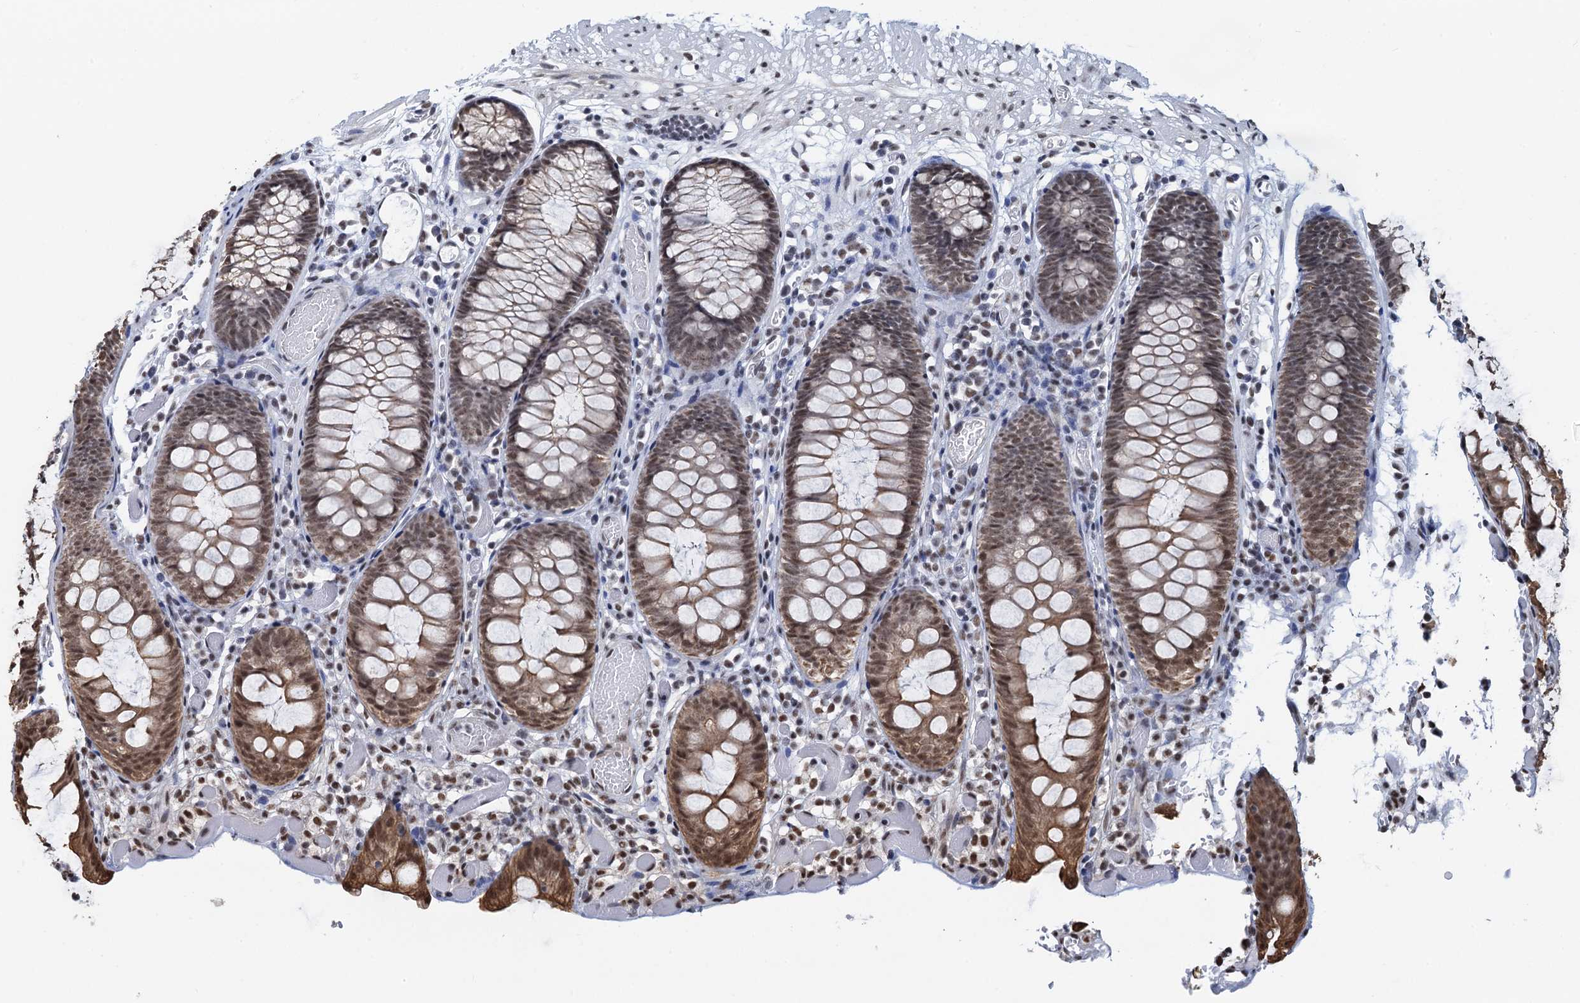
{"staining": {"intensity": "moderate", "quantity": ">75%", "location": "nuclear"}, "tissue": "colon", "cell_type": "Endothelial cells", "image_type": "normal", "snomed": [{"axis": "morphology", "description": "Normal tissue, NOS"}, {"axis": "topography", "description": "Colon"}], "caption": "An immunohistochemistry image of unremarkable tissue is shown. Protein staining in brown labels moderate nuclear positivity in colon within endothelial cells.", "gene": "ZNF609", "patient": {"sex": "male", "age": 14}}